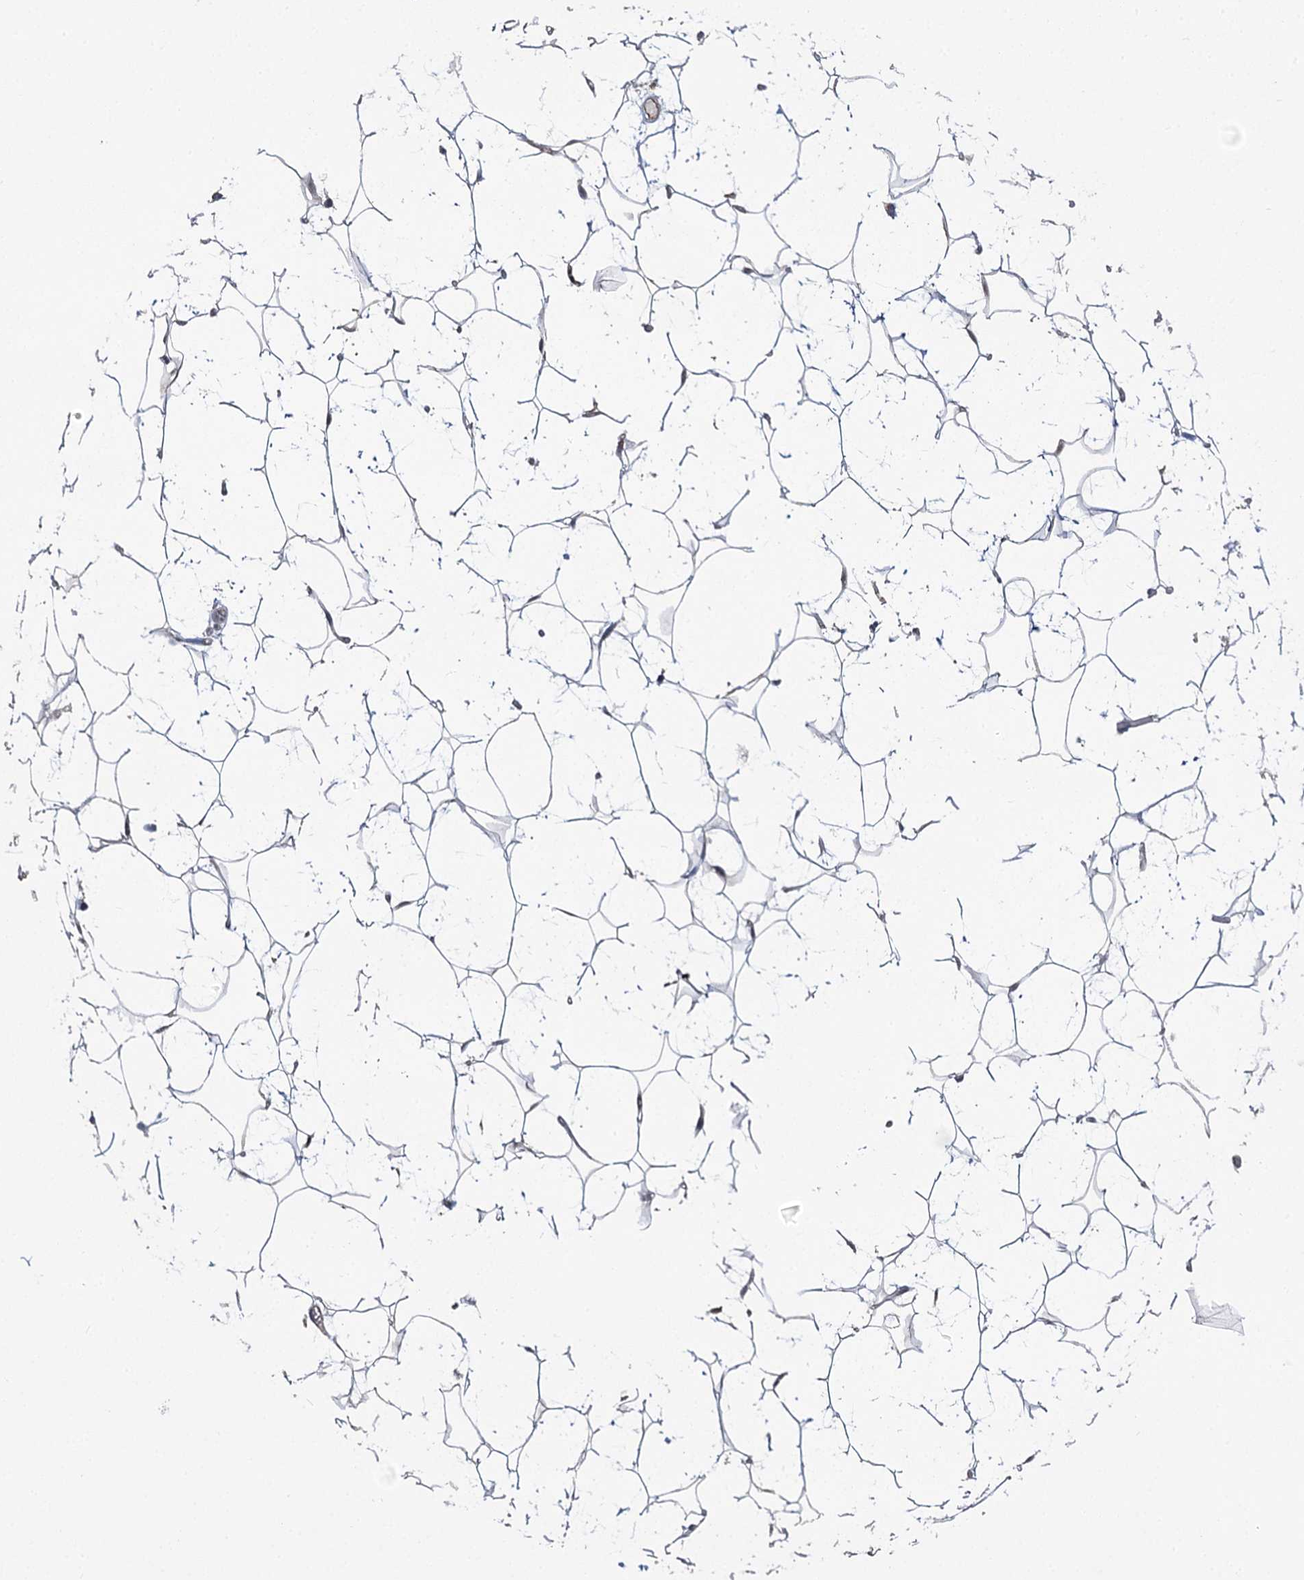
{"staining": {"intensity": "negative", "quantity": "none", "location": "none"}, "tissue": "adipose tissue", "cell_type": "Adipocytes", "image_type": "normal", "snomed": [{"axis": "morphology", "description": "Normal tissue, NOS"}, {"axis": "topography", "description": "Breast"}], "caption": "Immunohistochemical staining of unremarkable adipose tissue exhibits no significant expression in adipocytes. The staining is performed using DAB brown chromogen with nuclei counter-stained in using hematoxylin.", "gene": "PHYHIPL", "patient": {"sex": "female", "age": 26}}